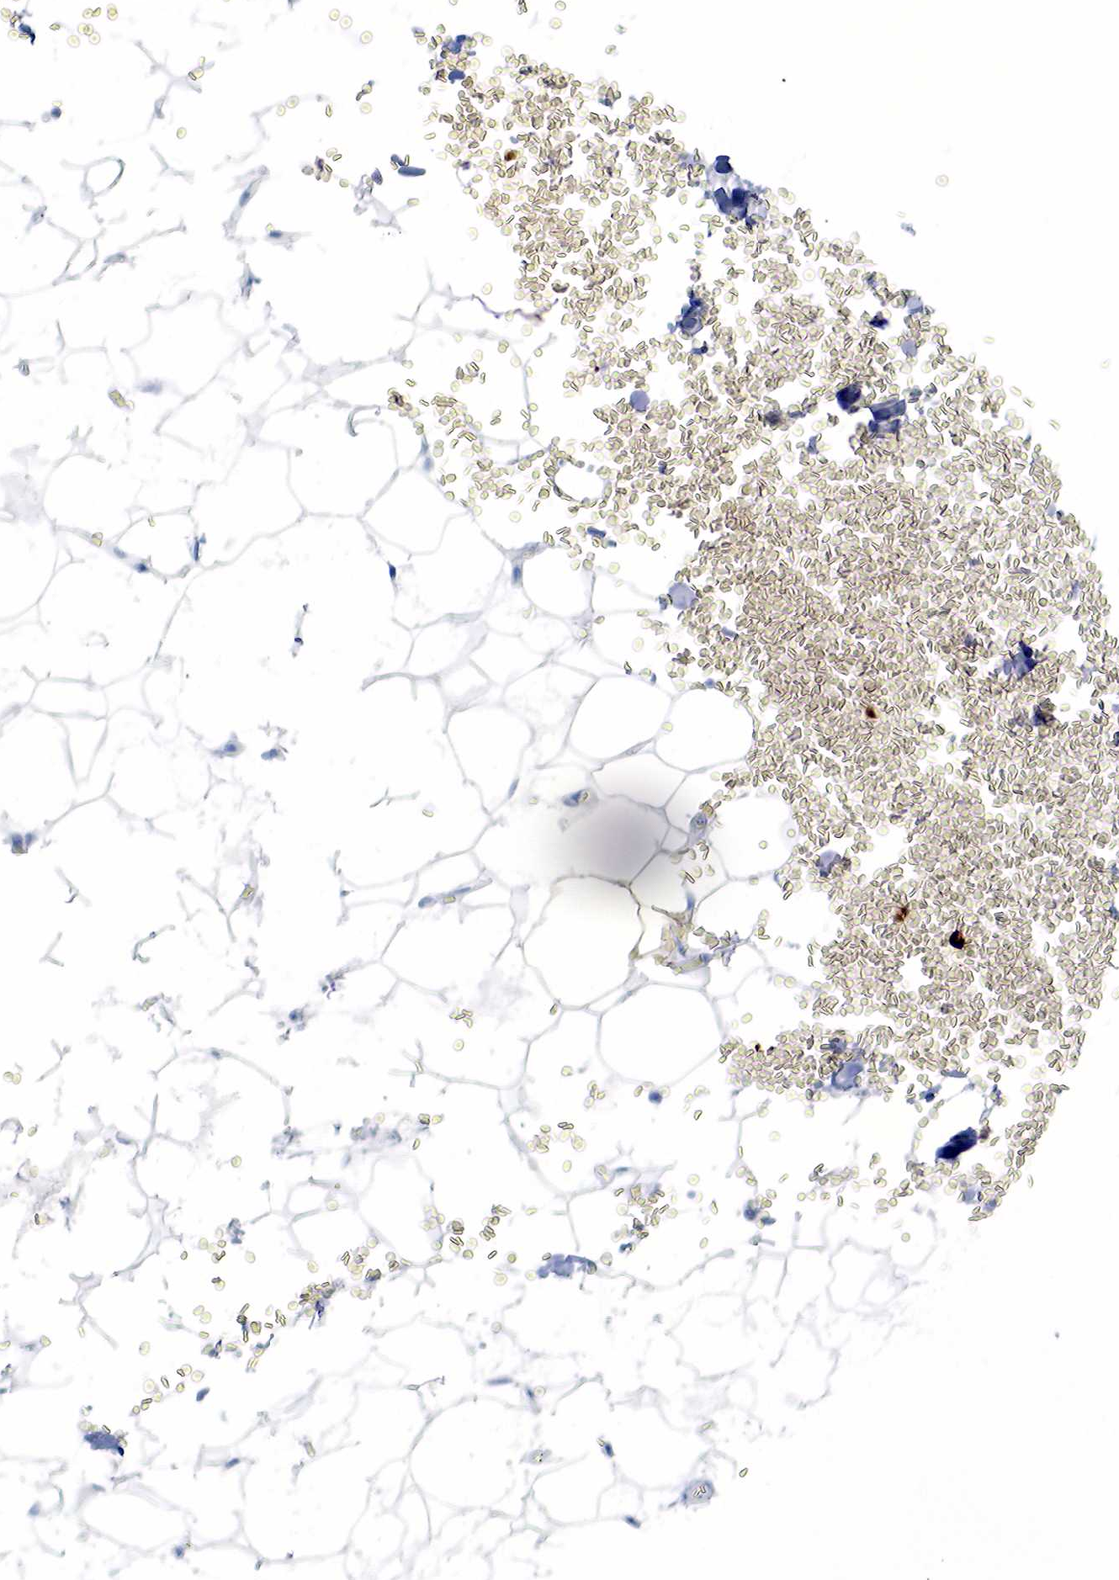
{"staining": {"intensity": "negative", "quantity": "none", "location": "none"}, "tissue": "adipose tissue", "cell_type": "Adipocytes", "image_type": "normal", "snomed": [{"axis": "morphology", "description": "Normal tissue, NOS"}, {"axis": "morphology", "description": "Inflammation, NOS"}, {"axis": "topography", "description": "Lymph node"}, {"axis": "topography", "description": "Peripheral nerve tissue"}], "caption": "Adipocytes show no significant positivity in unremarkable adipose tissue.", "gene": "FUT4", "patient": {"sex": "male", "age": 52}}